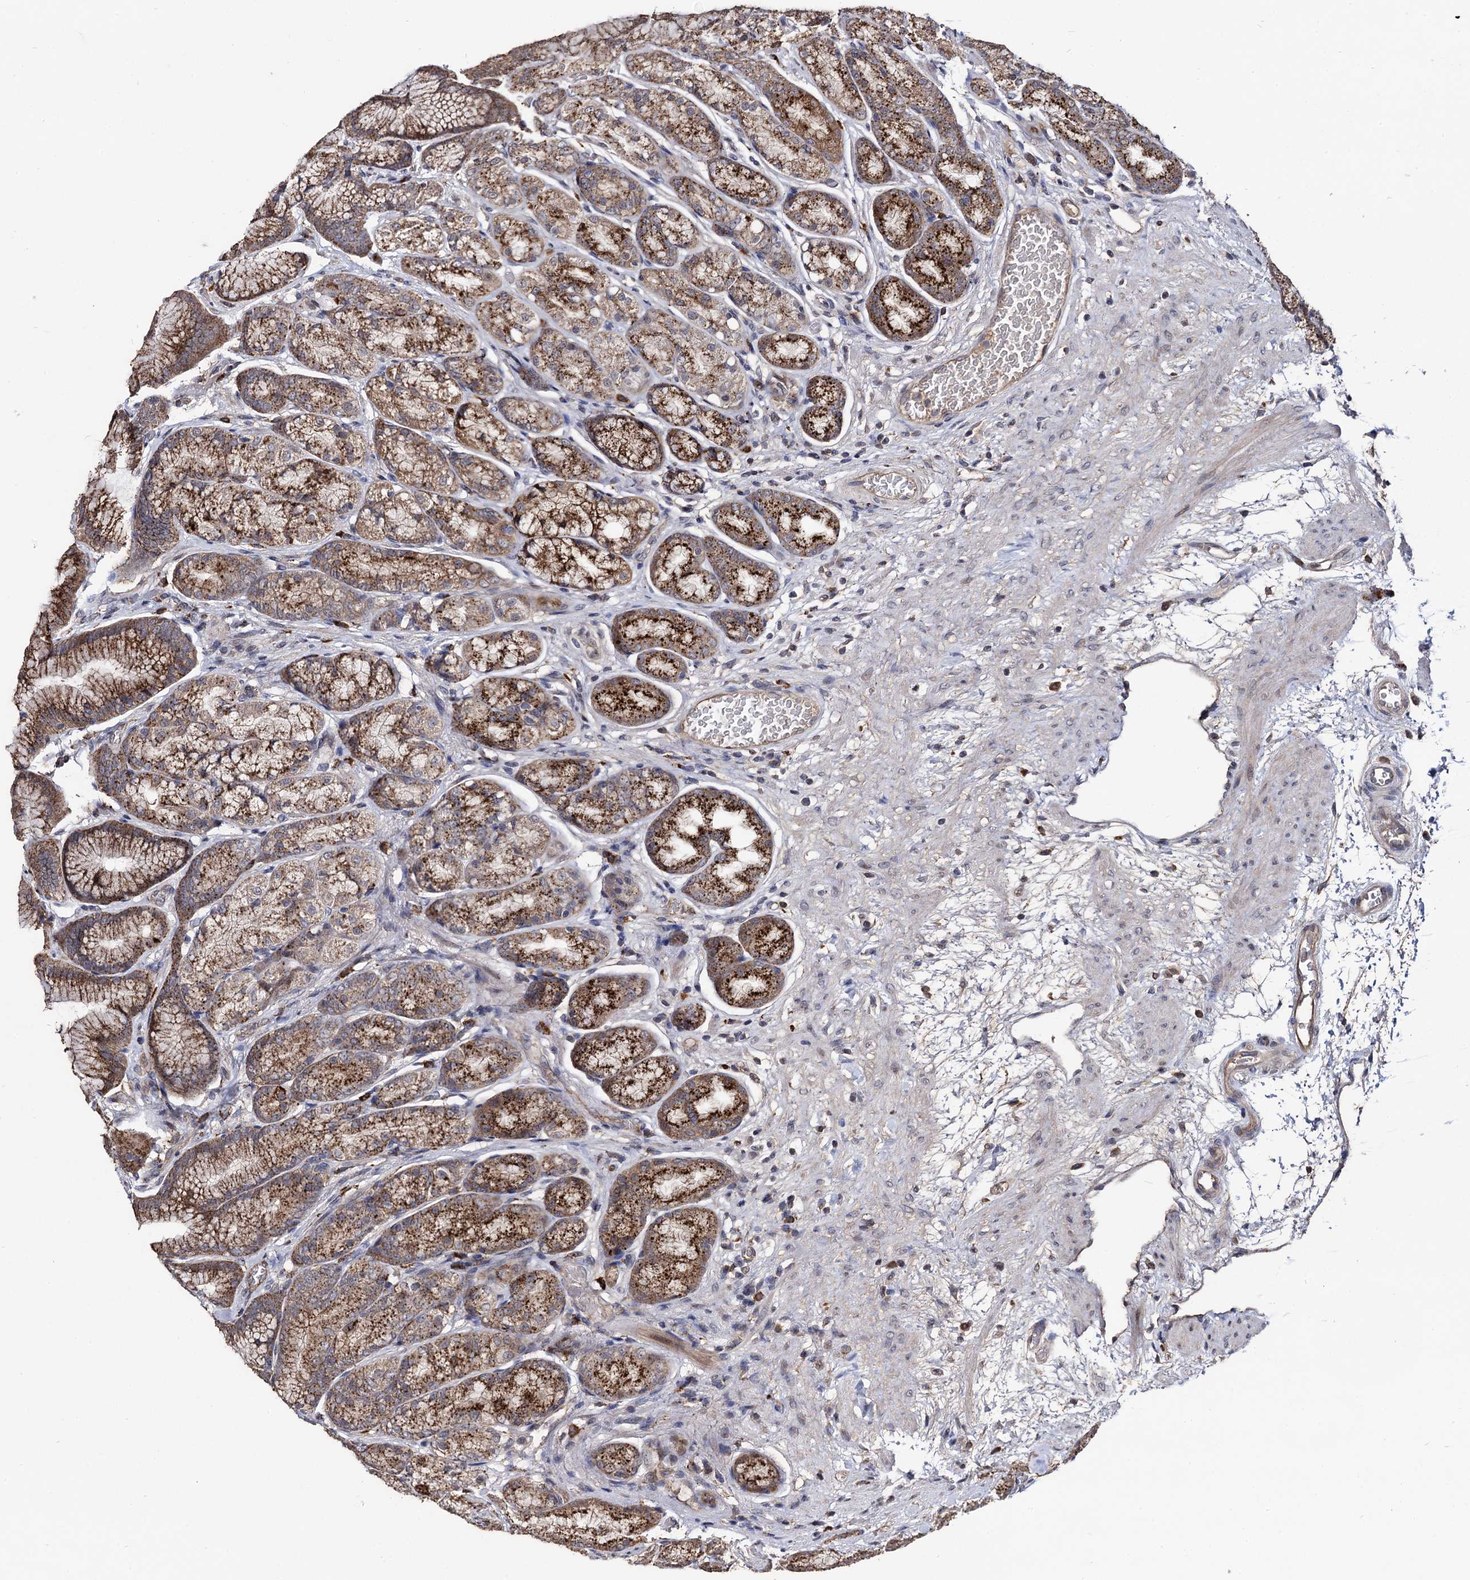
{"staining": {"intensity": "strong", "quantity": "25%-75%", "location": "cytoplasmic/membranous"}, "tissue": "stomach", "cell_type": "Glandular cells", "image_type": "normal", "snomed": [{"axis": "morphology", "description": "Normal tissue, NOS"}, {"axis": "morphology", "description": "Adenocarcinoma, NOS"}, {"axis": "morphology", "description": "Adenocarcinoma, High grade"}, {"axis": "topography", "description": "Stomach, upper"}, {"axis": "topography", "description": "Stomach"}], "caption": "Immunohistochemistry of normal human stomach displays high levels of strong cytoplasmic/membranous staining in approximately 25%-75% of glandular cells. (DAB IHC with brightfield microscopy, high magnification).", "gene": "MICAL2", "patient": {"sex": "female", "age": 65}}